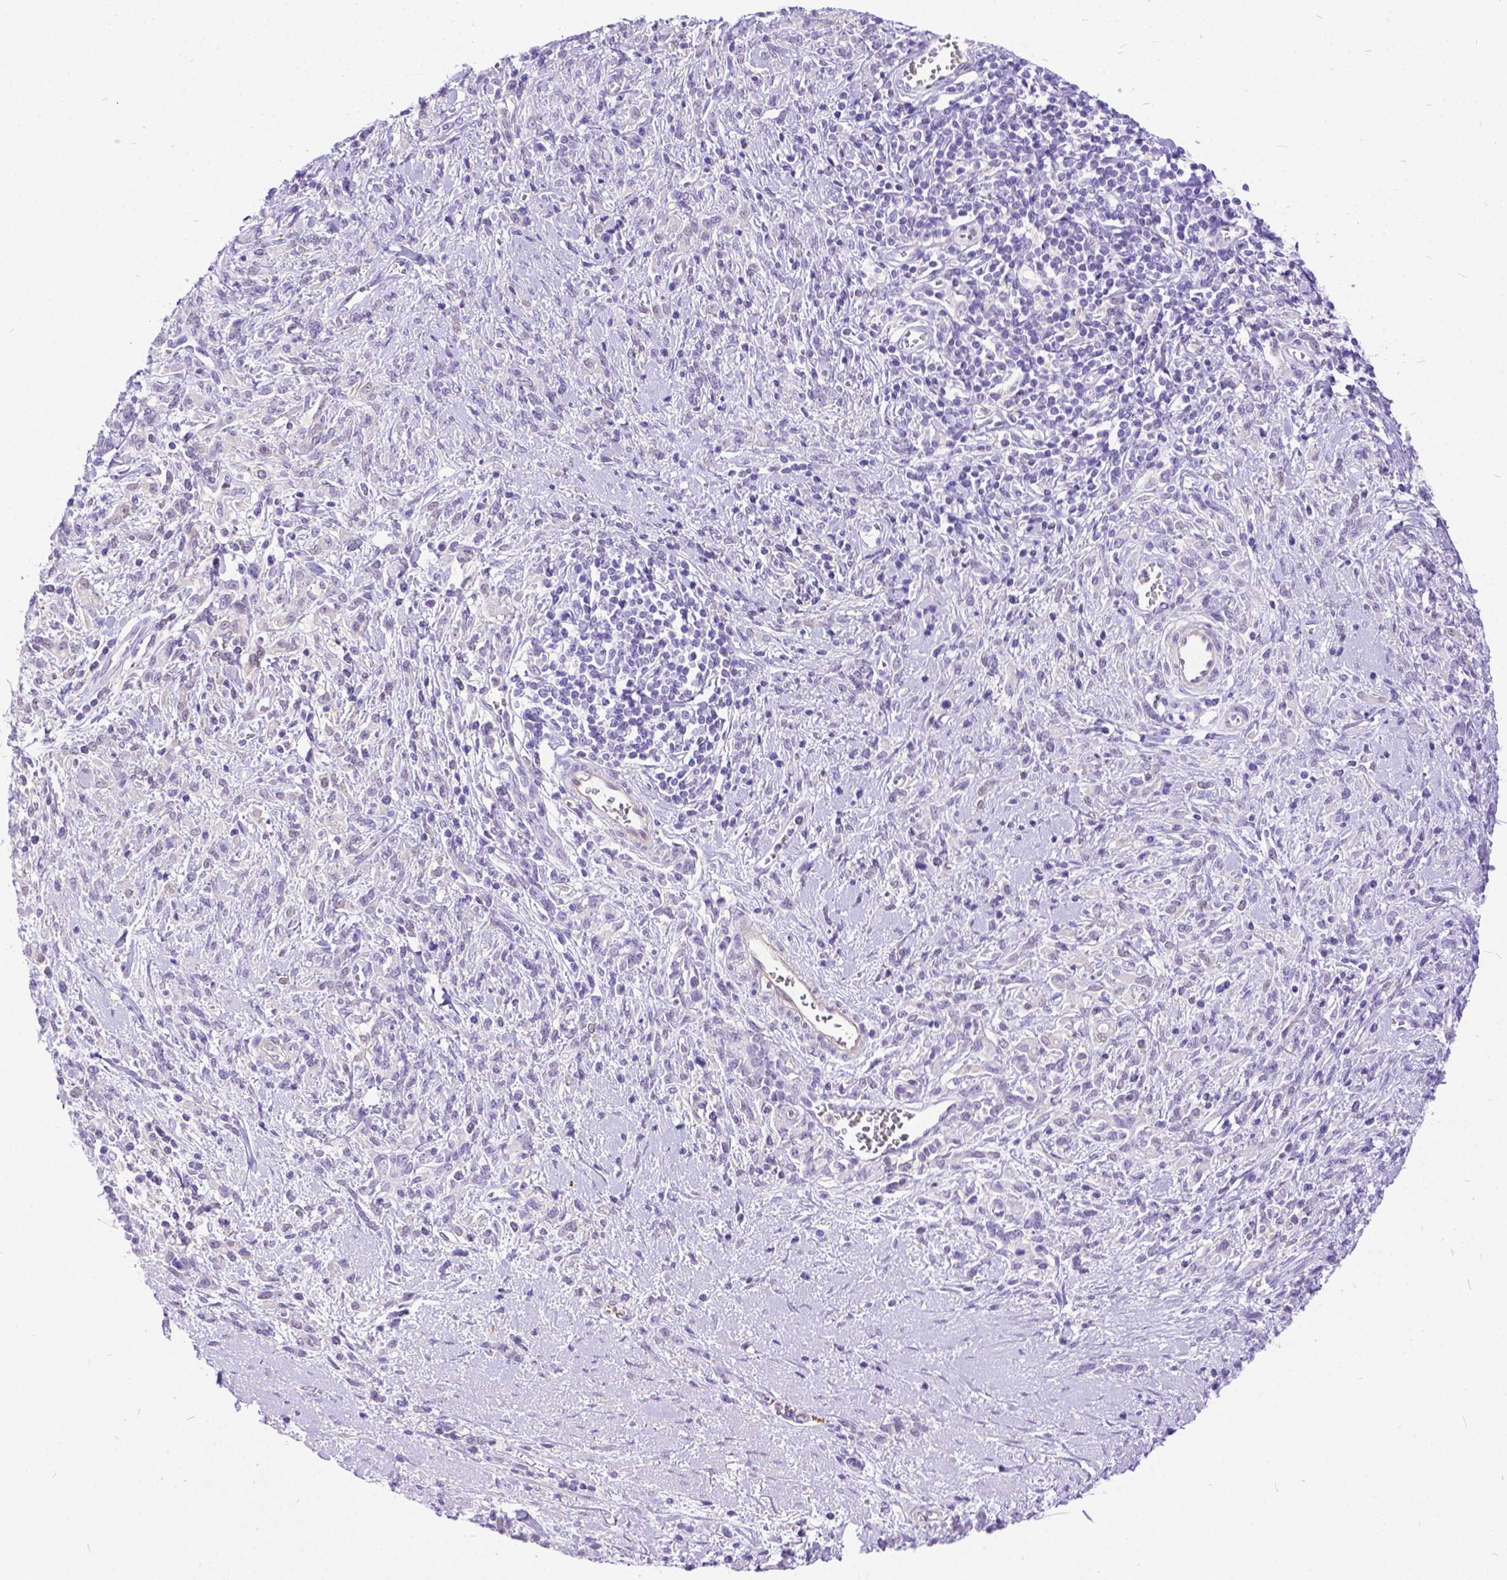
{"staining": {"intensity": "weak", "quantity": "<25%", "location": "cytoplasmic/membranous,nuclear"}, "tissue": "stomach cancer", "cell_type": "Tumor cells", "image_type": "cancer", "snomed": [{"axis": "morphology", "description": "Adenocarcinoma, NOS"}, {"axis": "topography", "description": "Stomach"}], "caption": "Micrograph shows no protein expression in tumor cells of stomach cancer (adenocarcinoma) tissue. (DAB (3,3'-diaminobenzidine) immunohistochemistry (IHC) with hematoxylin counter stain).", "gene": "TMEM169", "patient": {"sex": "female", "age": 57}}